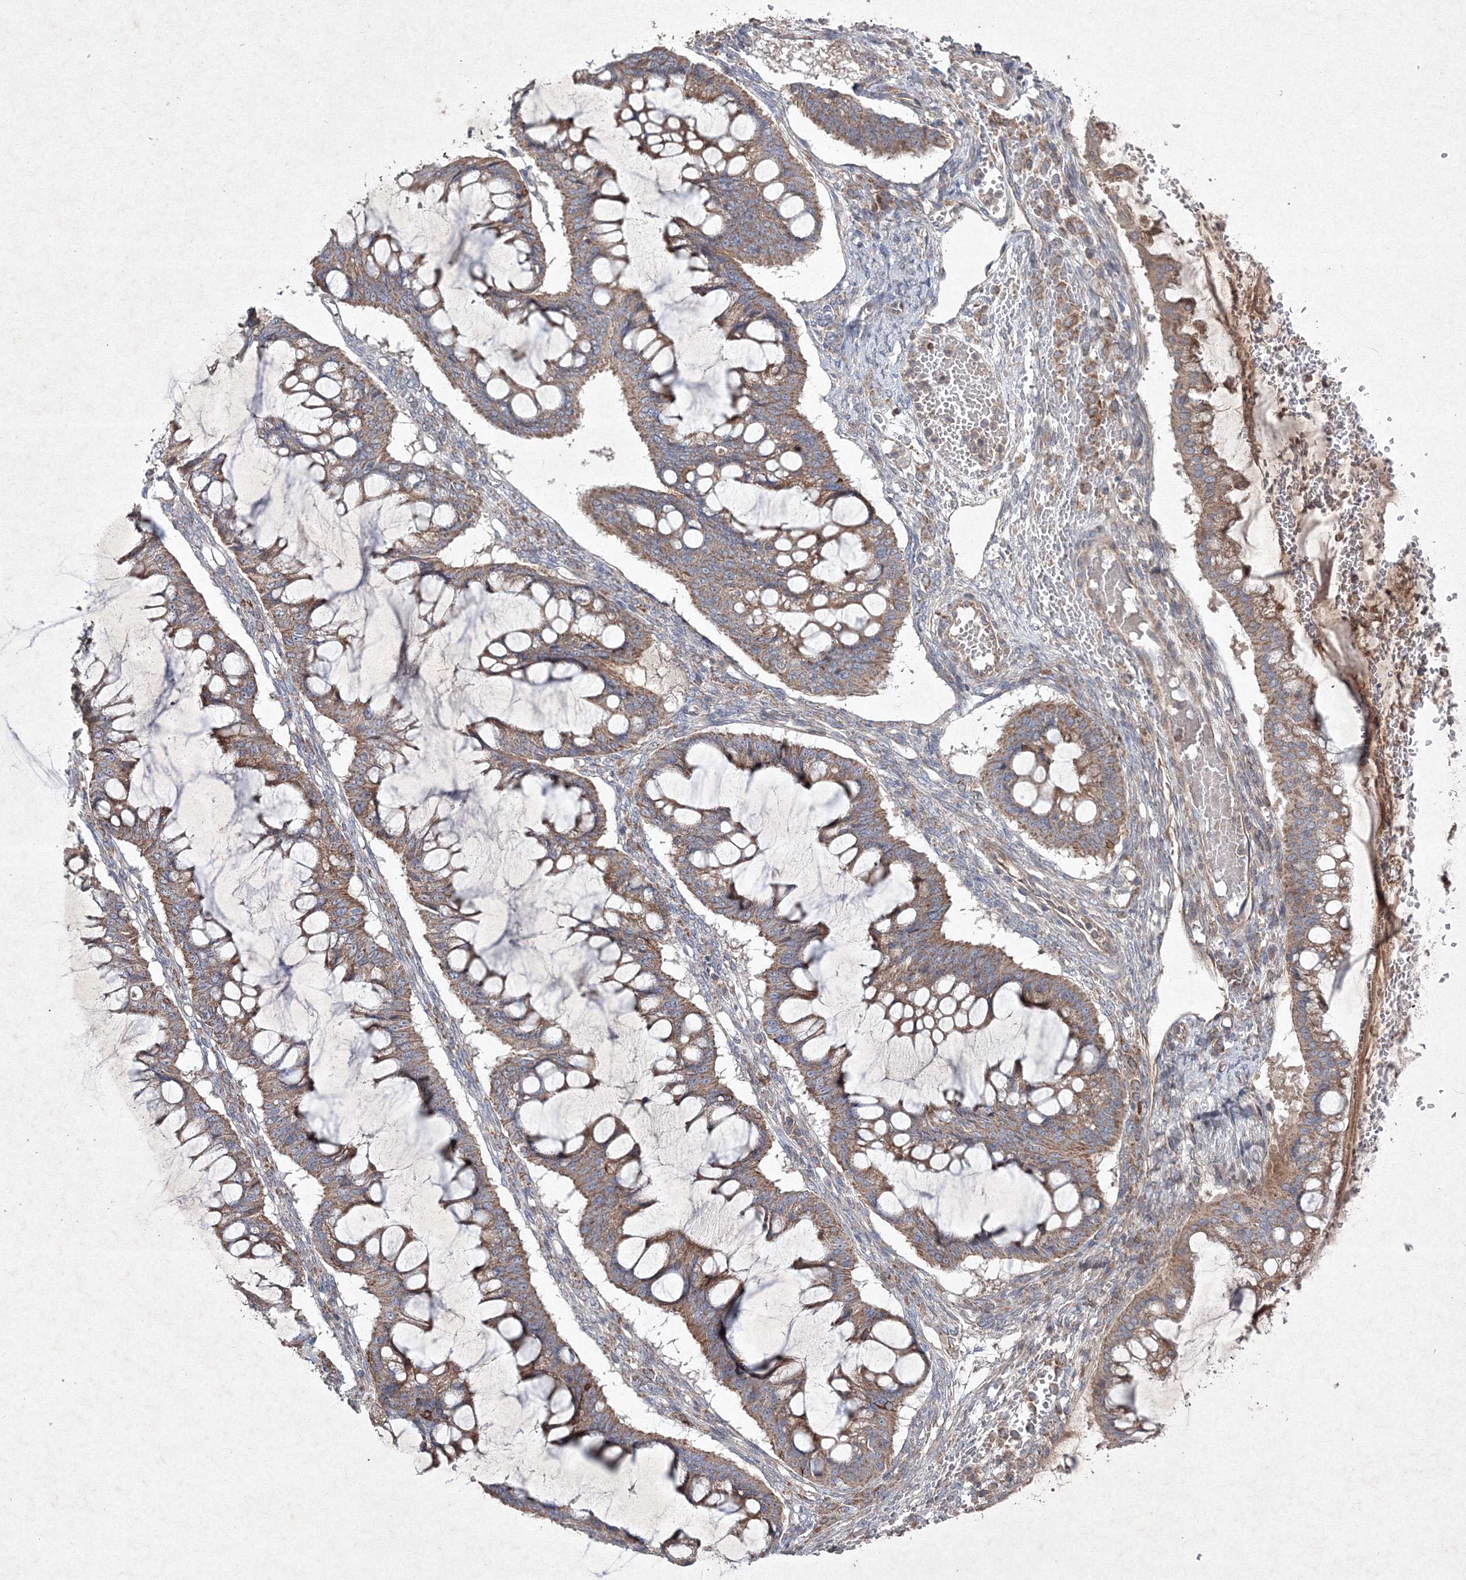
{"staining": {"intensity": "moderate", "quantity": ">75%", "location": "cytoplasmic/membranous"}, "tissue": "ovarian cancer", "cell_type": "Tumor cells", "image_type": "cancer", "snomed": [{"axis": "morphology", "description": "Cystadenocarcinoma, mucinous, NOS"}, {"axis": "topography", "description": "Ovary"}], "caption": "This photomicrograph reveals immunohistochemistry (IHC) staining of human mucinous cystadenocarcinoma (ovarian), with medium moderate cytoplasmic/membranous expression in about >75% of tumor cells.", "gene": "GFM1", "patient": {"sex": "female", "age": 73}}